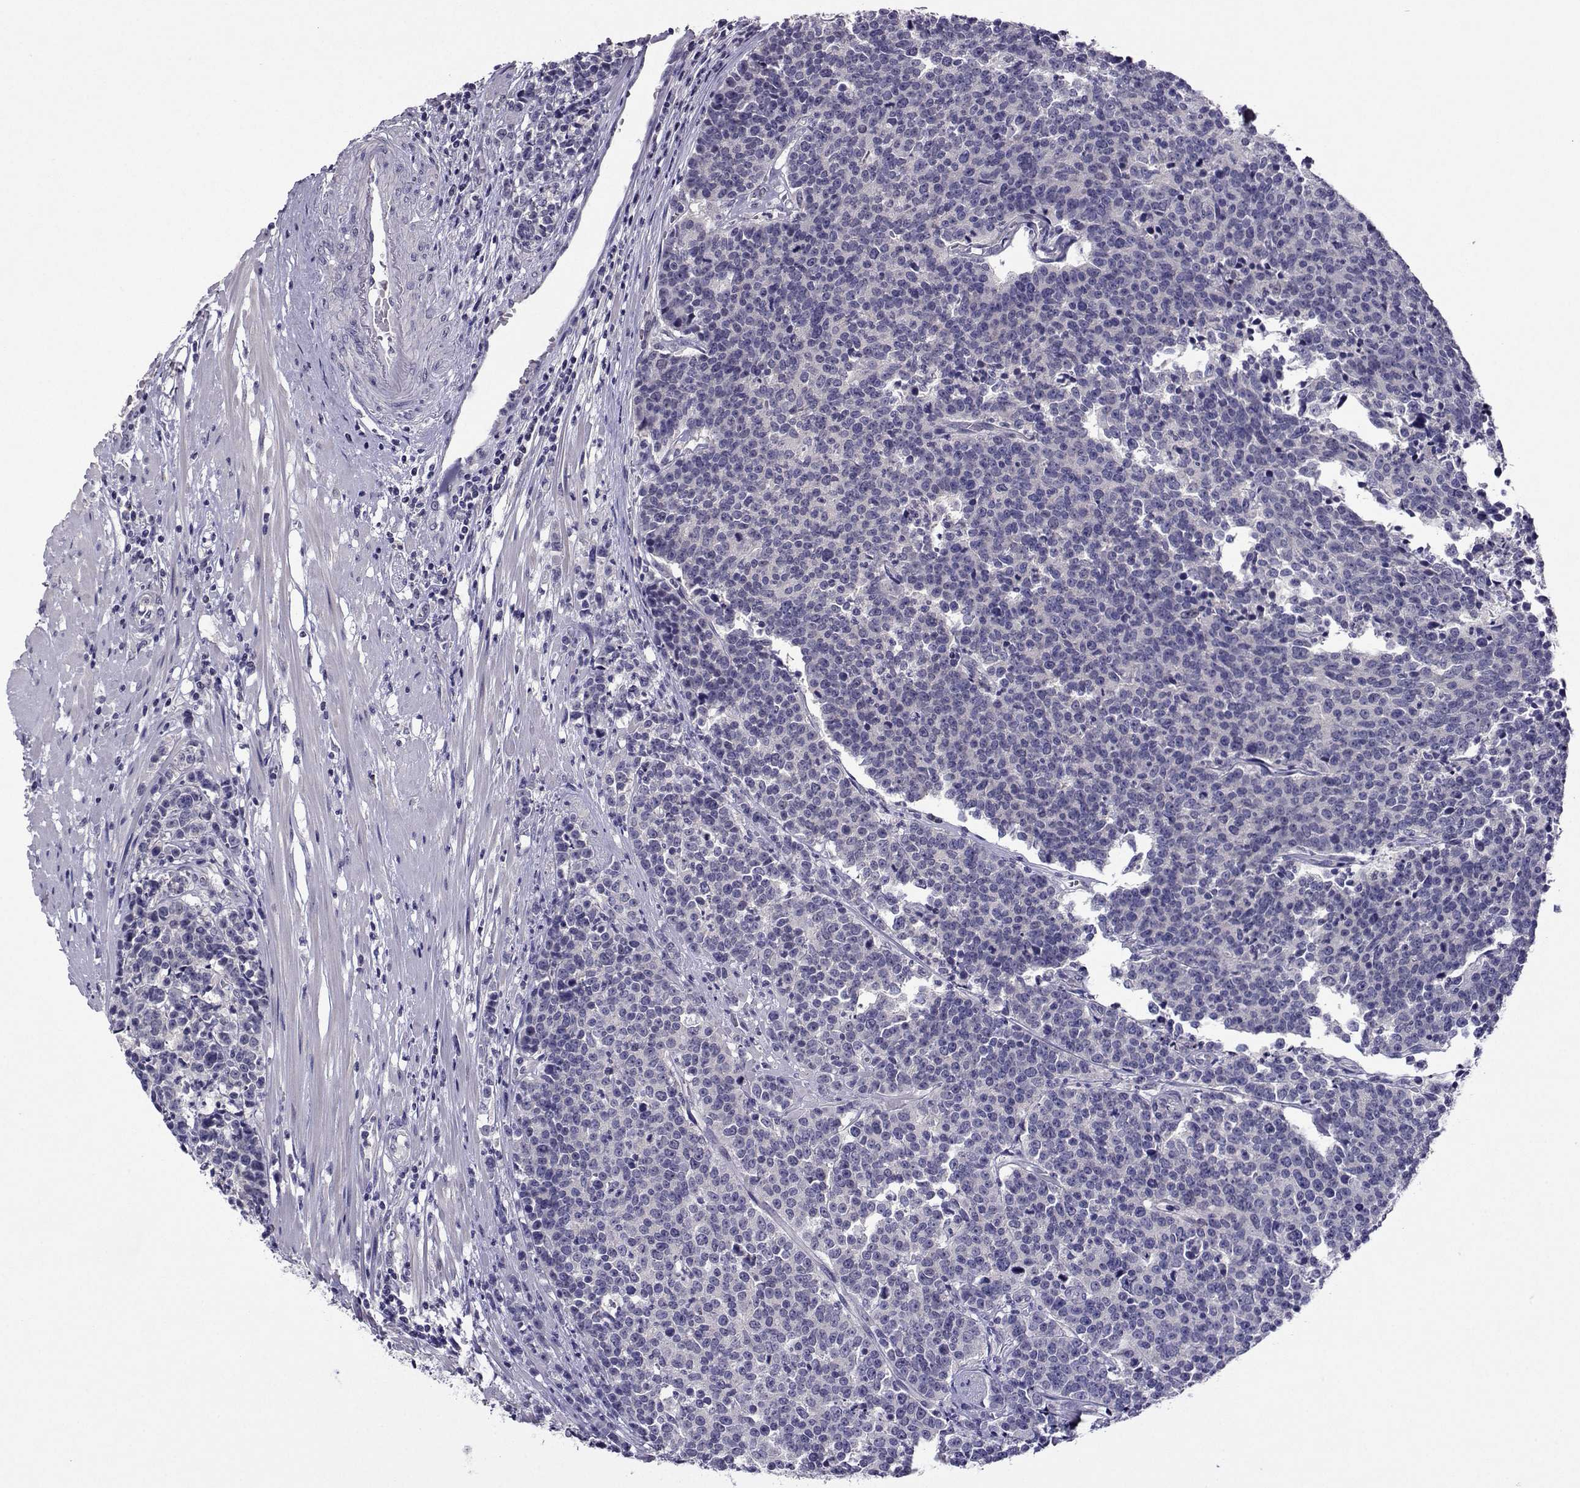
{"staining": {"intensity": "negative", "quantity": "none", "location": "none"}, "tissue": "prostate cancer", "cell_type": "Tumor cells", "image_type": "cancer", "snomed": [{"axis": "morphology", "description": "Adenocarcinoma, NOS"}, {"axis": "topography", "description": "Prostate"}], "caption": "This is an immunohistochemistry histopathology image of prostate cancer (adenocarcinoma). There is no expression in tumor cells.", "gene": "DDX20", "patient": {"sex": "male", "age": 67}}